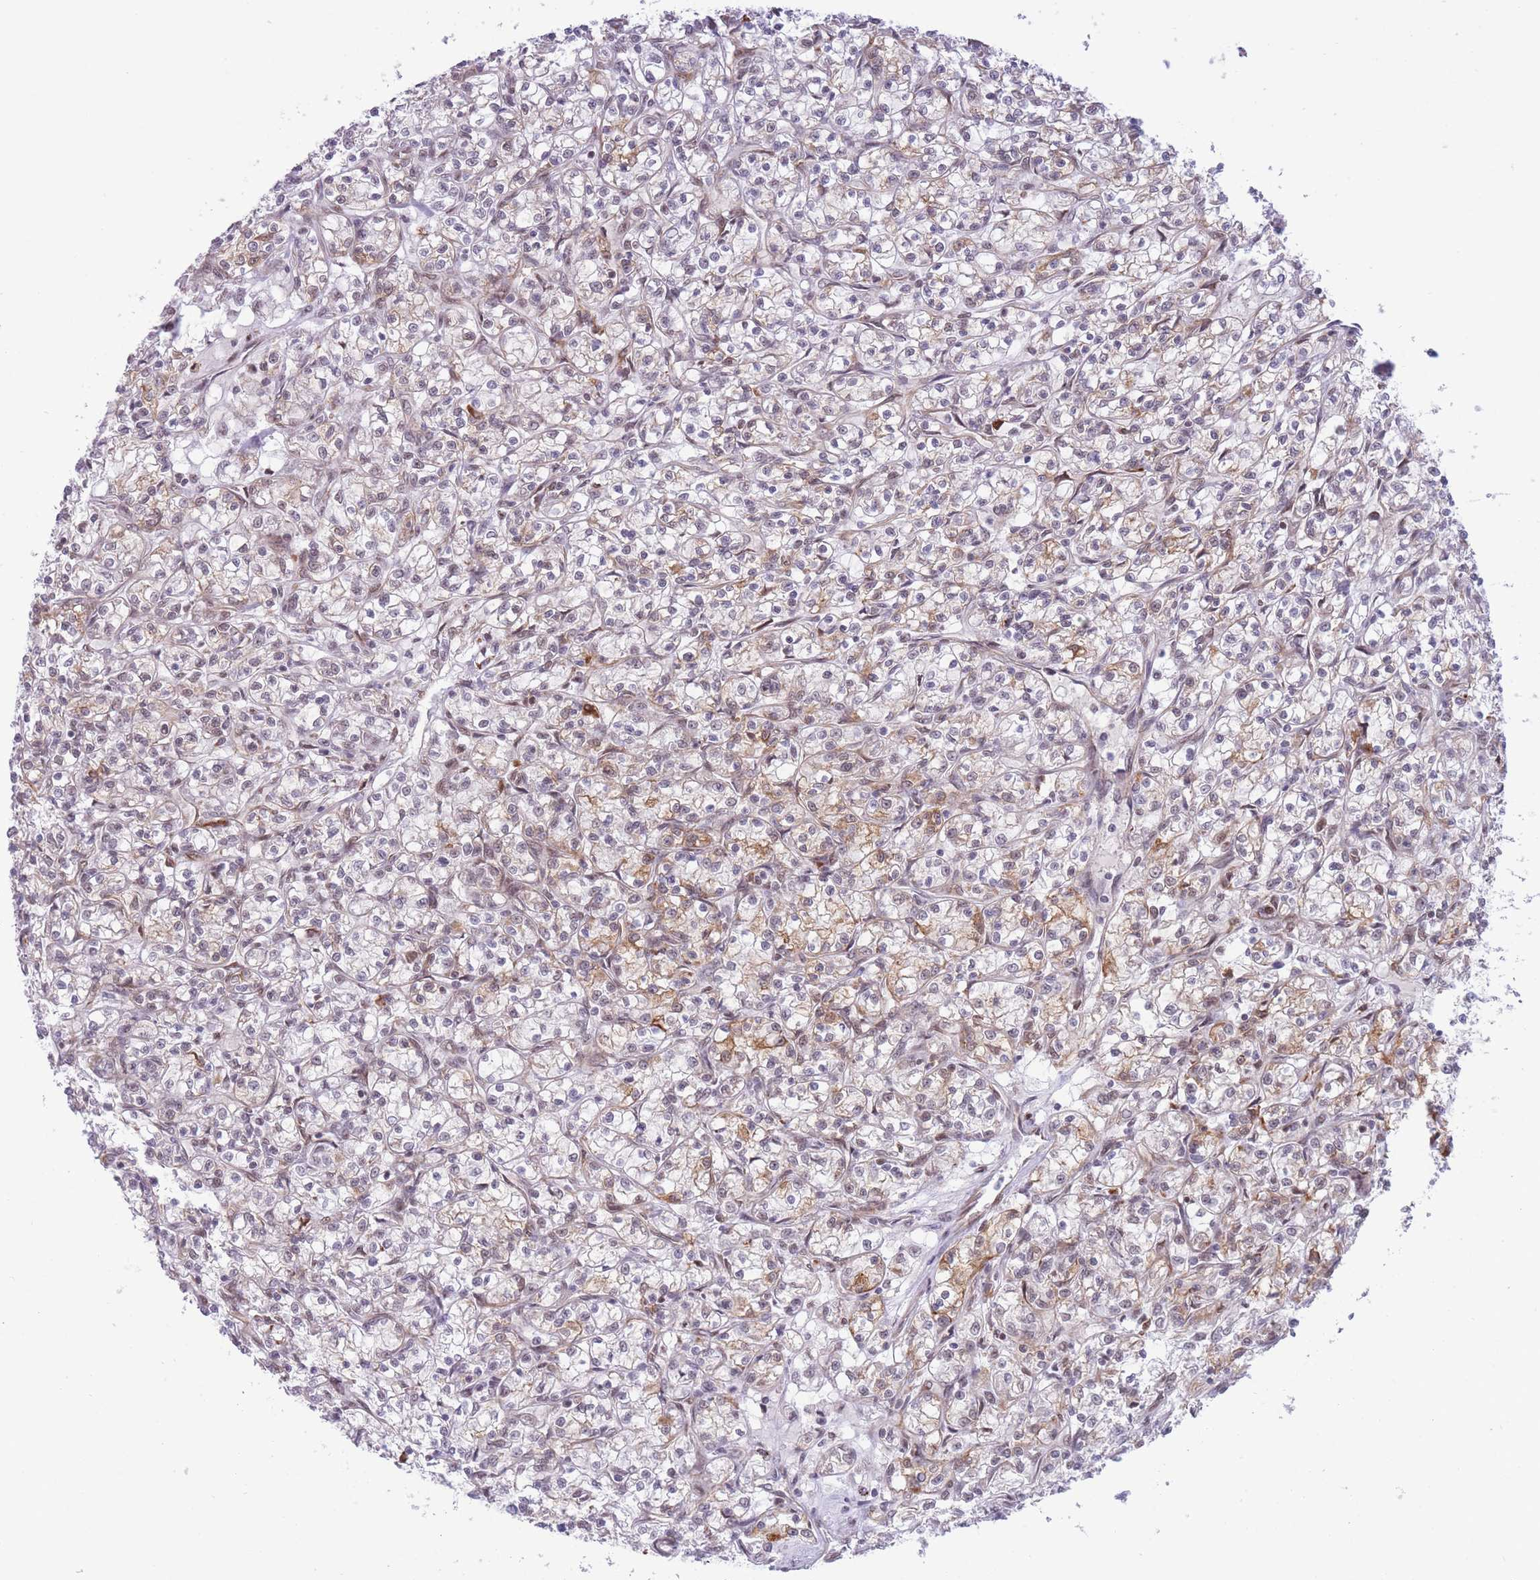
{"staining": {"intensity": "weak", "quantity": "25%-75%", "location": "cytoplasmic/membranous"}, "tissue": "renal cancer", "cell_type": "Tumor cells", "image_type": "cancer", "snomed": [{"axis": "morphology", "description": "Adenocarcinoma, NOS"}, {"axis": "topography", "description": "Kidney"}], "caption": "Renal cancer (adenocarcinoma) stained for a protein (brown) reveals weak cytoplasmic/membranous positive staining in about 25%-75% of tumor cells.", "gene": "CYP2B6", "patient": {"sex": "female", "age": 59}}